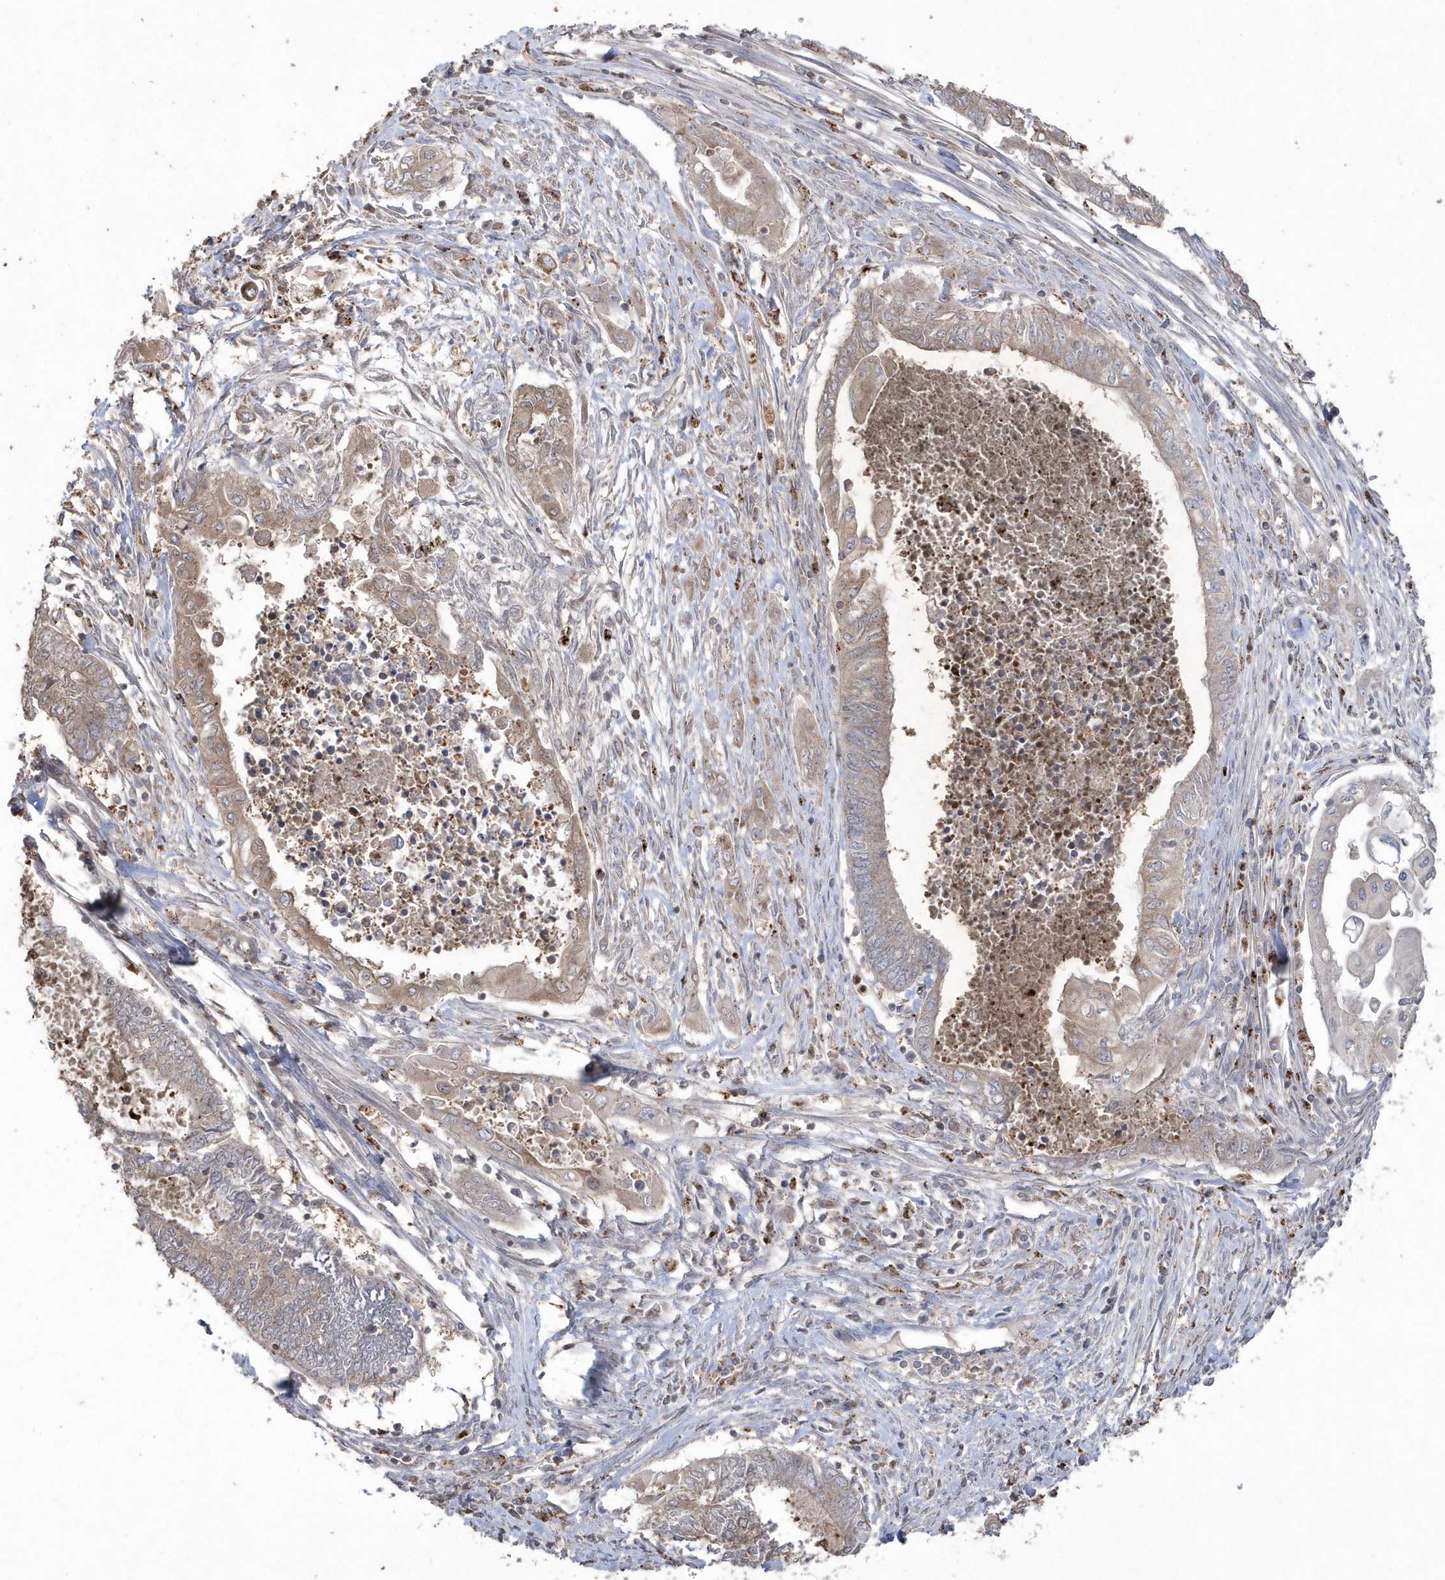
{"staining": {"intensity": "weak", "quantity": "25%-75%", "location": "cytoplasmic/membranous"}, "tissue": "endometrial cancer", "cell_type": "Tumor cells", "image_type": "cancer", "snomed": [{"axis": "morphology", "description": "Adenocarcinoma, NOS"}, {"axis": "topography", "description": "Uterus"}, {"axis": "topography", "description": "Endometrium"}], "caption": "Protein analysis of endometrial adenocarcinoma tissue exhibits weak cytoplasmic/membranous positivity in about 25%-75% of tumor cells.", "gene": "GEMIN6", "patient": {"sex": "female", "age": 70}}